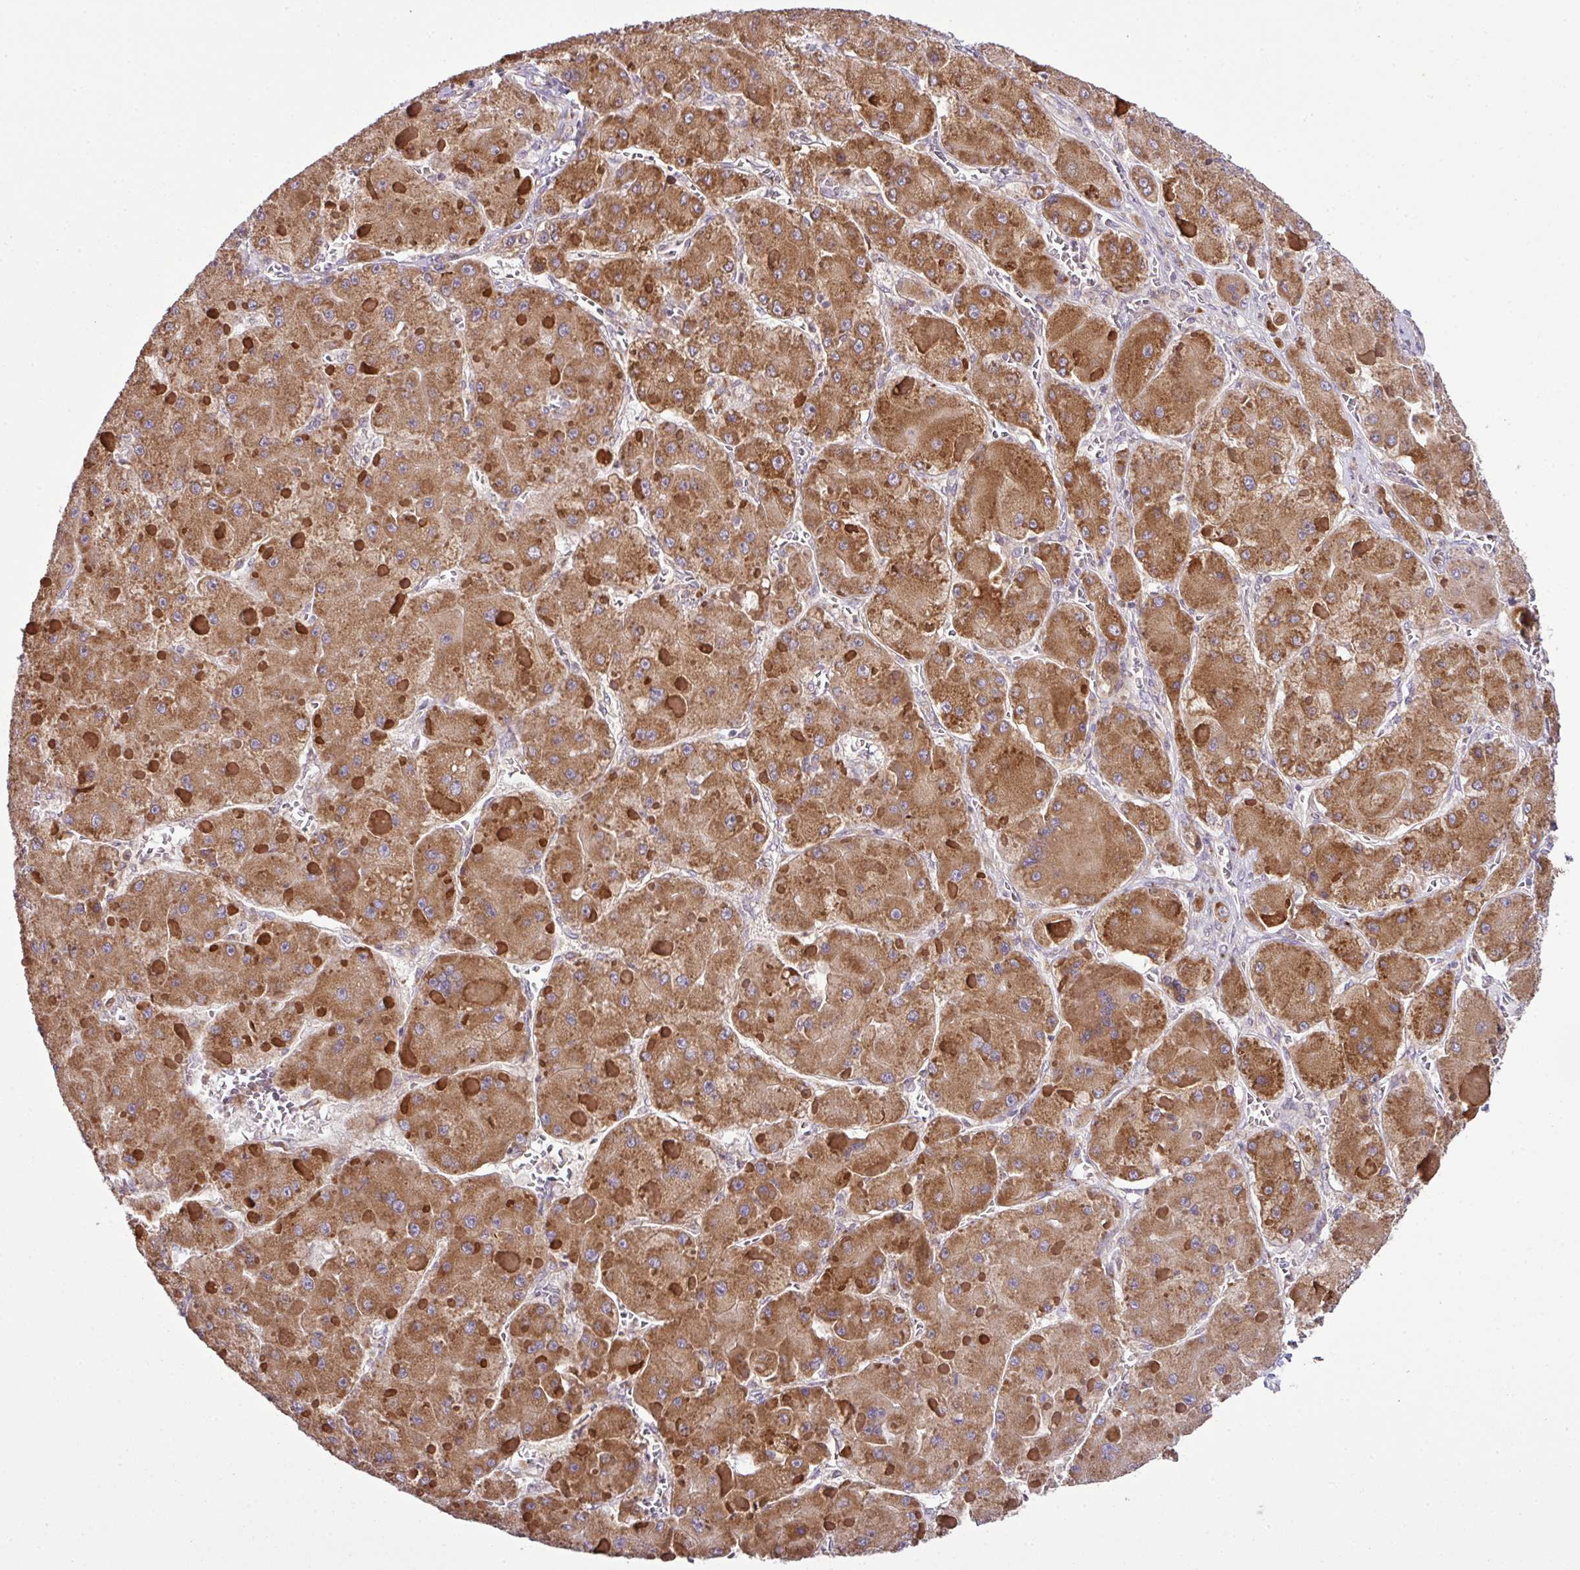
{"staining": {"intensity": "moderate", "quantity": ">75%", "location": "cytoplasmic/membranous"}, "tissue": "liver cancer", "cell_type": "Tumor cells", "image_type": "cancer", "snomed": [{"axis": "morphology", "description": "Carcinoma, Hepatocellular, NOS"}, {"axis": "topography", "description": "Liver"}], "caption": "Immunohistochemical staining of liver cancer (hepatocellular carcinoma) reveals medium levels of moderate cytoplasmic/membranous protein staining in about >75% of tumor cells.", "gene": "SMCO4", "patient": {"sex": "female", "age": 73}}